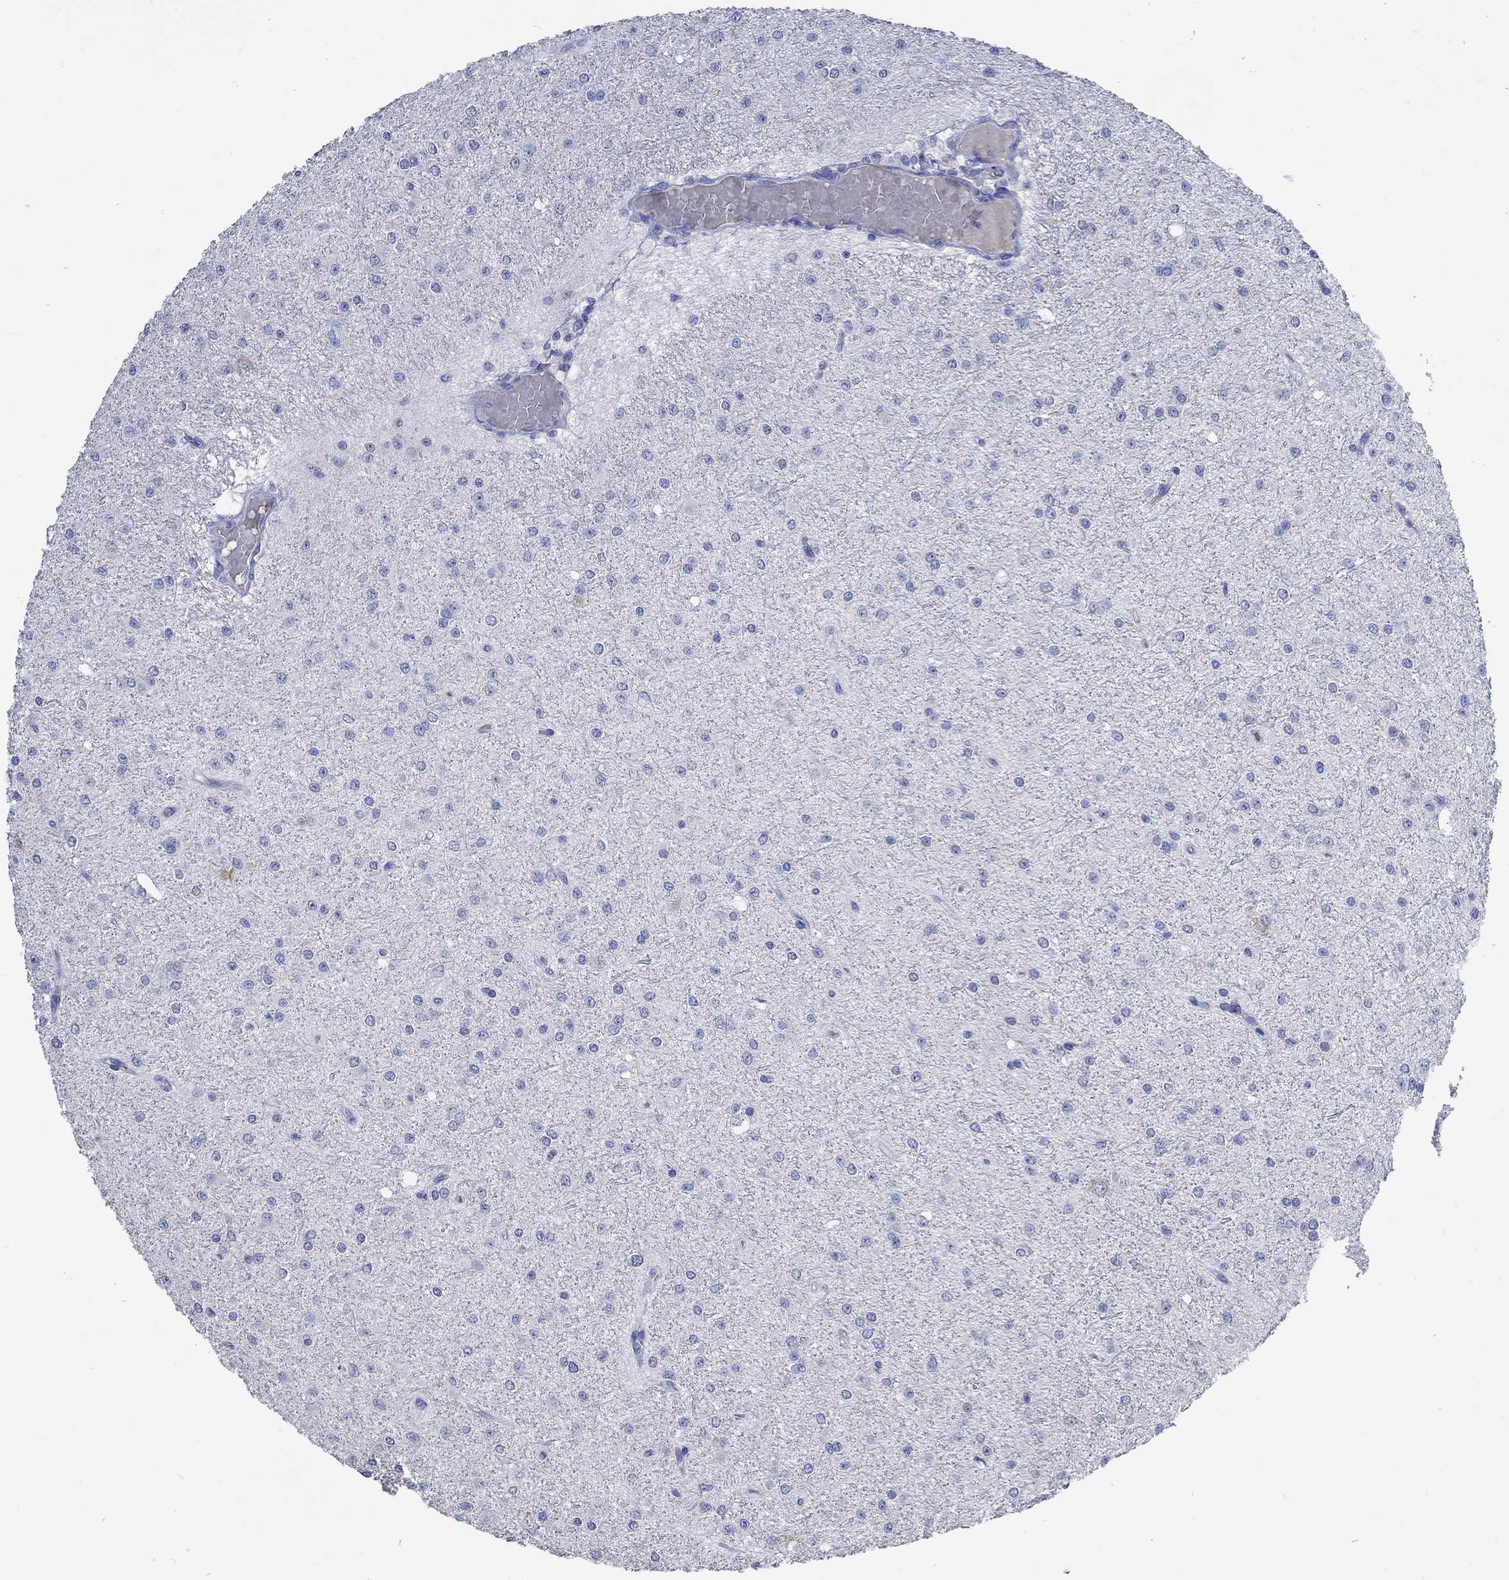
{"staining": {"intensity": "negative", "quantity": "none", "location": "none"}, "tissue": "glioma", "cell_type": "Tumor cells", "image_type": "cancer", "snomed": [{"axis": "morphology", "description": "Glioma, malignant, Low grade"}, {"axis": "topography", "description": "Brain"}], "caption": "DAB (3,3'-diaminobenzidine) immunohistochemical staining of low-grade glioma (malignant) displays no significant staining in tumor cells.", "gene": "KCNA1", "patient": {"sex": "male", "age": 27}}